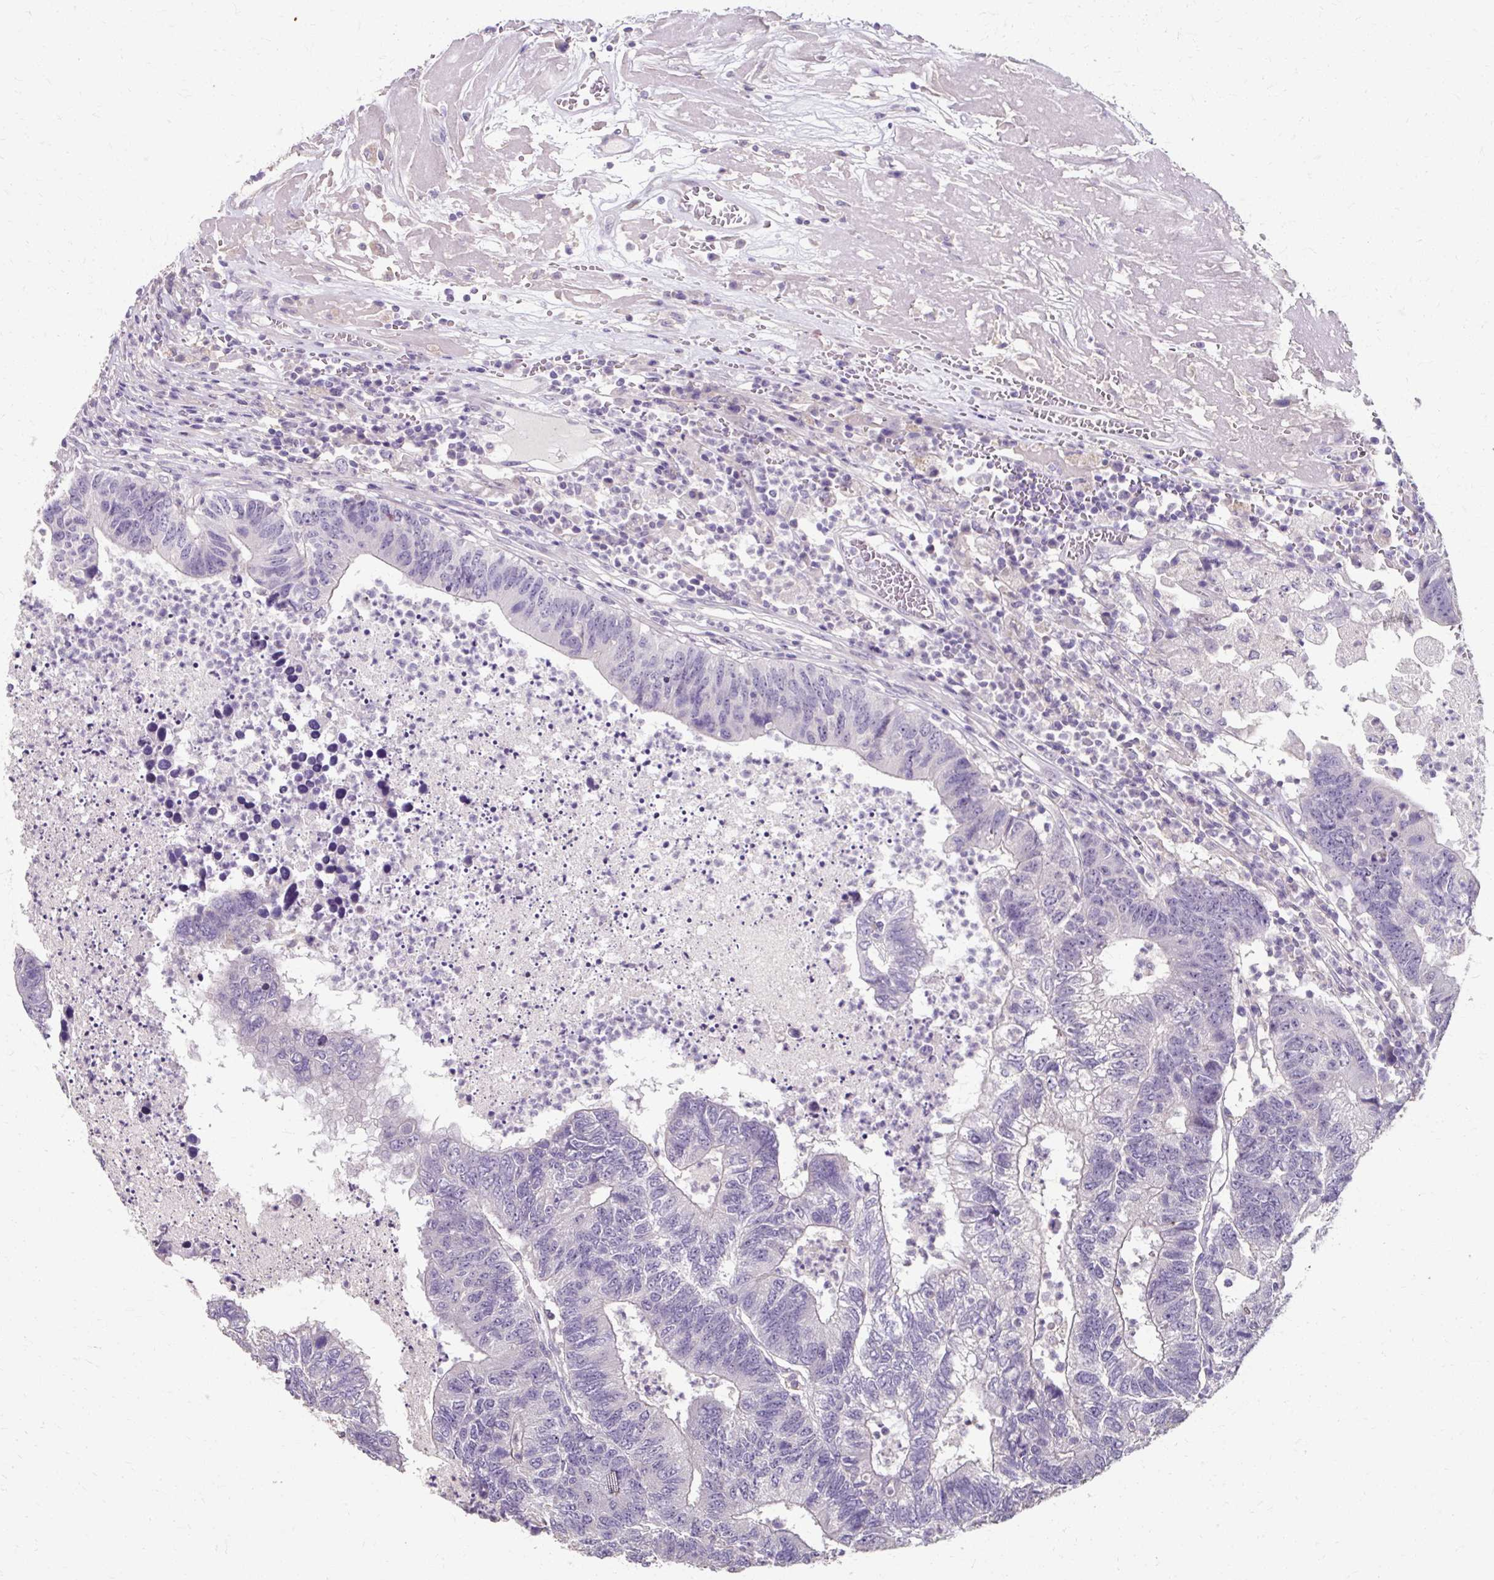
{"staining": {"intensity": "negative", "quantity": "none", "location": "none"}, "tissue": "colorectal cancer", "cell_type": "Tumor cells", "image_type": "cancer", "snomed": [{"axis": "morphology", "description": "Adenocarcinoma, NOS"}, {"axis": "topography", "description": "Colon"}], "caption": "Protein analysis of colorectal cancer (adenocarcinoma) shows no significant positivity in tumor cells.", "gene": "KLHL24", "patient": {"sex": "female", "age": 48}}